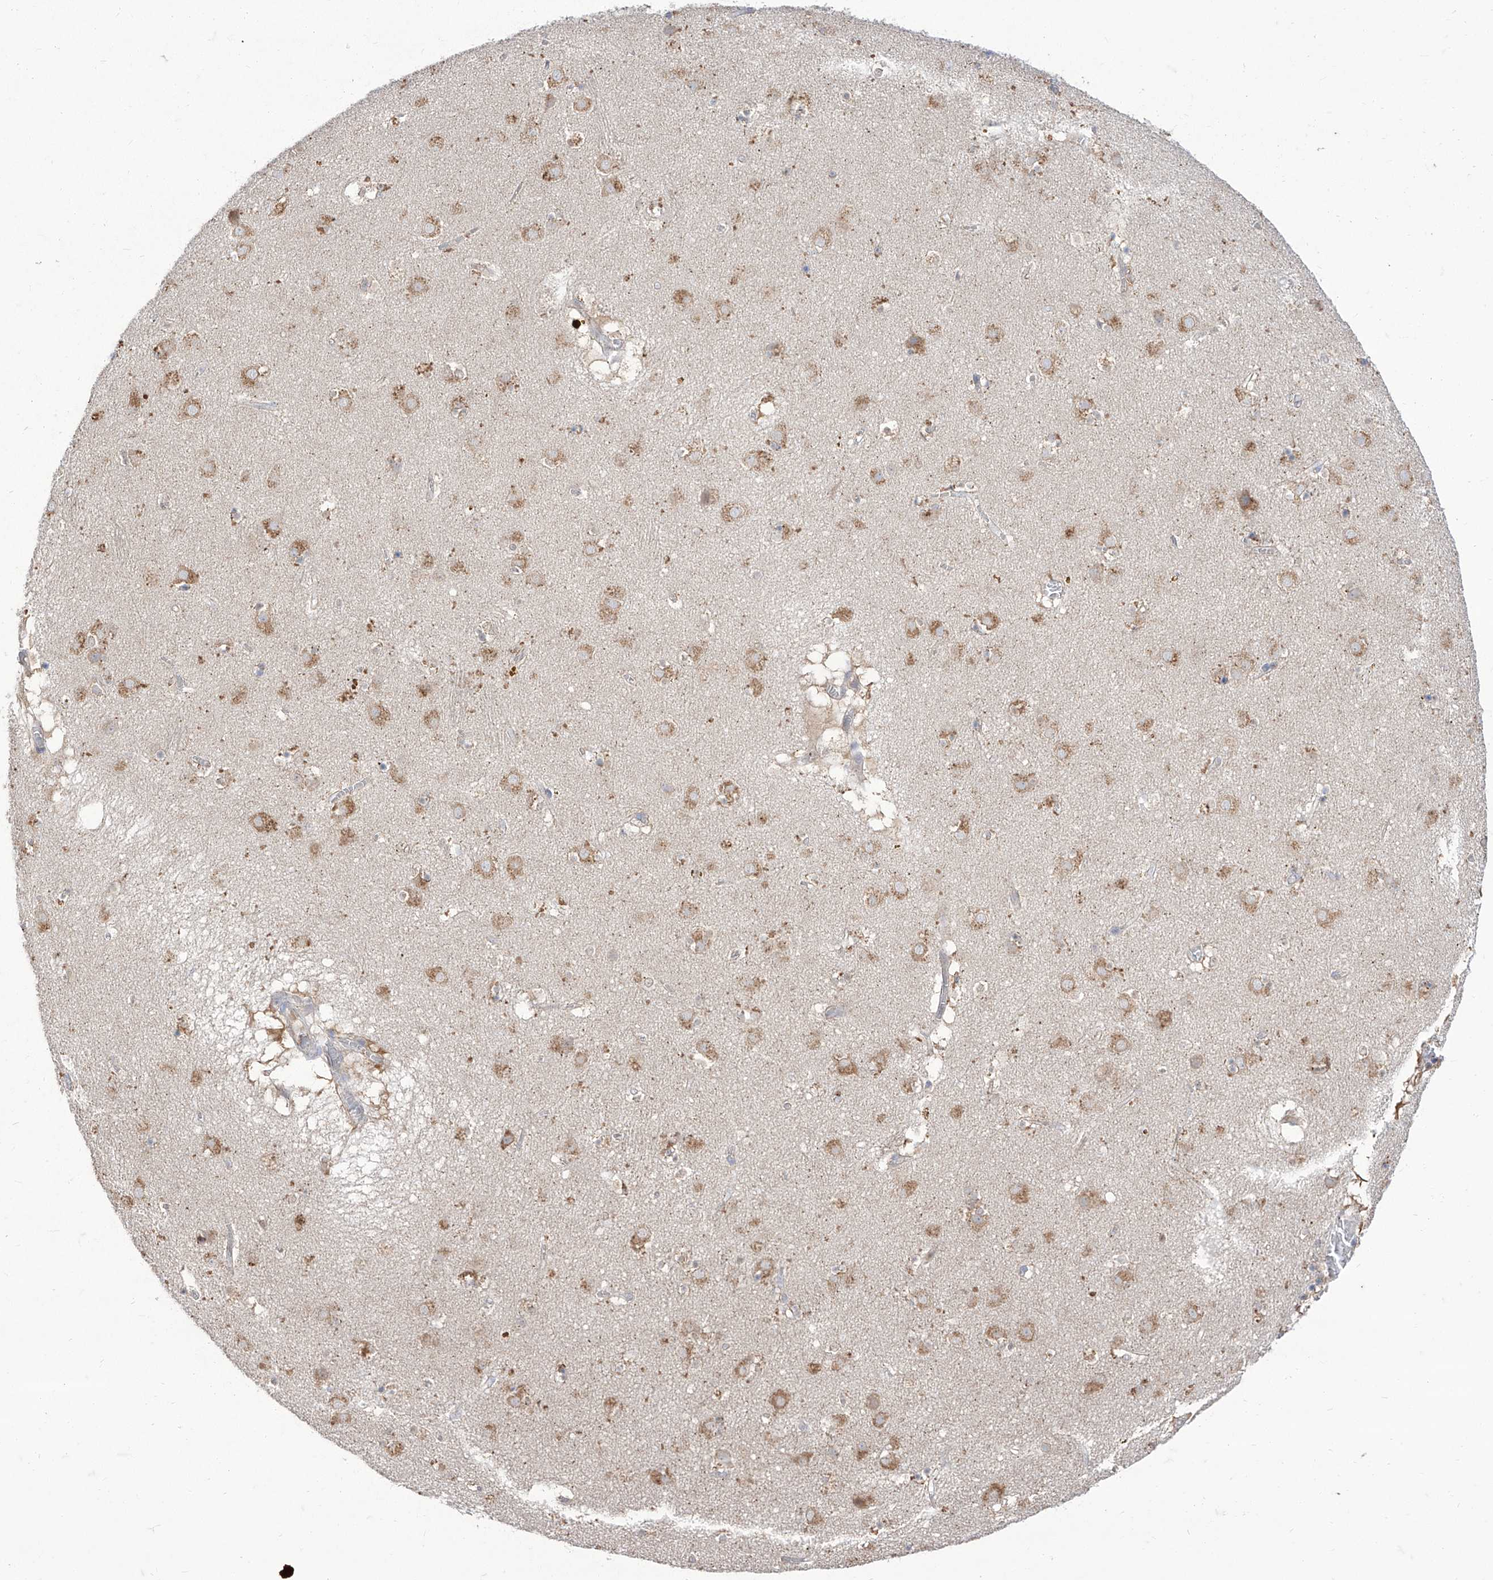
{"staining": {"intensity": "moderate", "quantity": "<25%", "location": "cytoplasmic/membranous"}, "tissue": "caudate", "cell_type": "Glial cells", "image_type": "normal", "snomed": [{"axis": "morphology", "description": "Normal tissue, NOS"}, {"axis": "topography", "description": "Lateral ventricle wall"}], "caption": "An immunohistochemistry micrograph of normal tissue is shown. Protein staining in brown shows moderate cytoplasmic/membranous positivity in caudate within glial cells.", "gene": "BROX", "patient": {"sex": "male", "age": 70}}